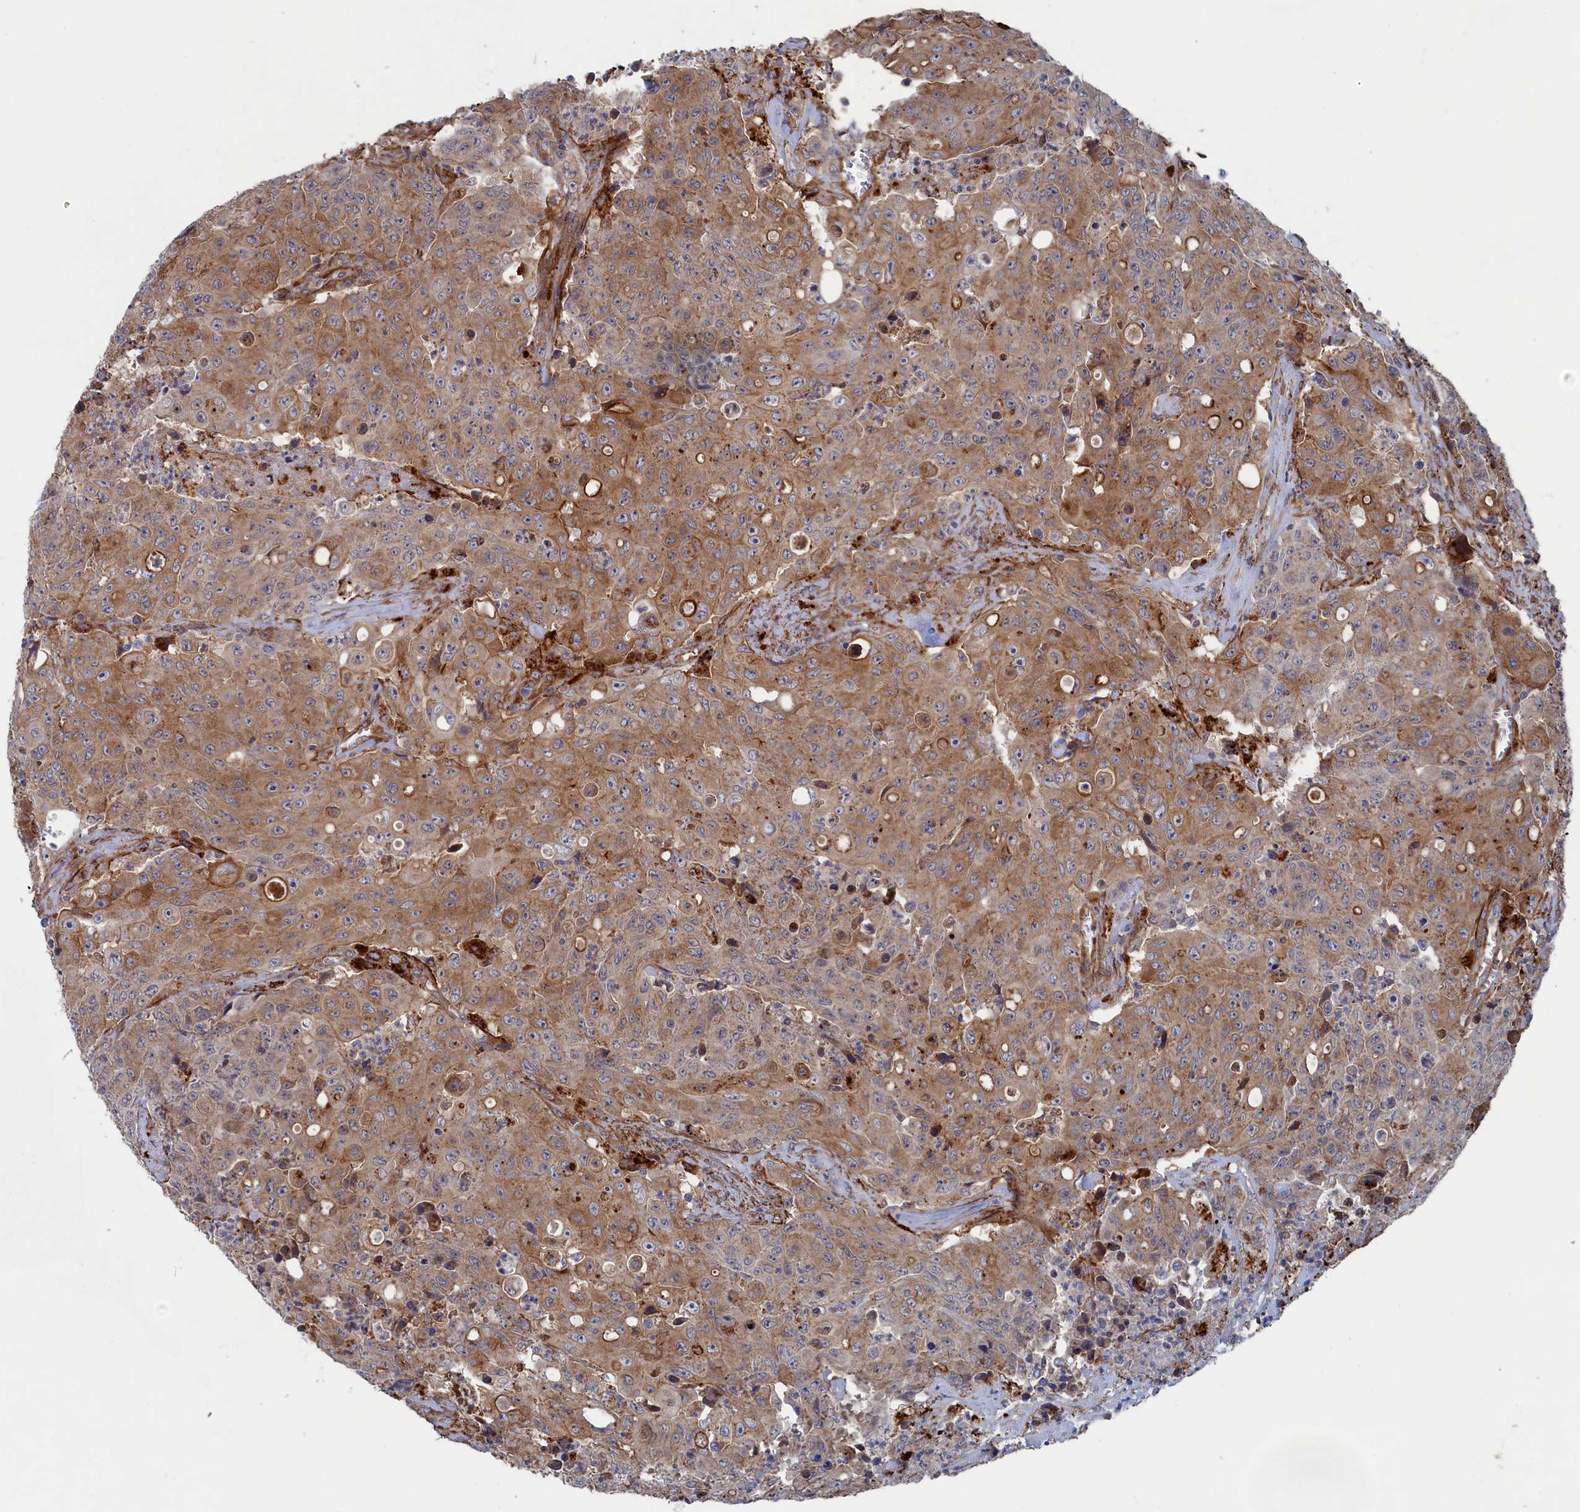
{"staining": {"intensity": "moderate", "quantity": "25%-75%", "location": "cytoplasmic/membranous"}, "tissue": "colorectal cancer", "cell_type": "Tumor cells", "image_type": "cancer", "snomed": [{"axis": "morphology", "description": "Adenocarcinoma, NOS"}, {"axis": "topography", "description": "Colon"}], "caption": "A brown stain shows moderate cytoplasmic/membranous expression of a protein in human colorectal cancer (adenocarcinoma) tumor cells.", "gene": "FILIP1L", "patient": {"sex": "male", "age": 51}}